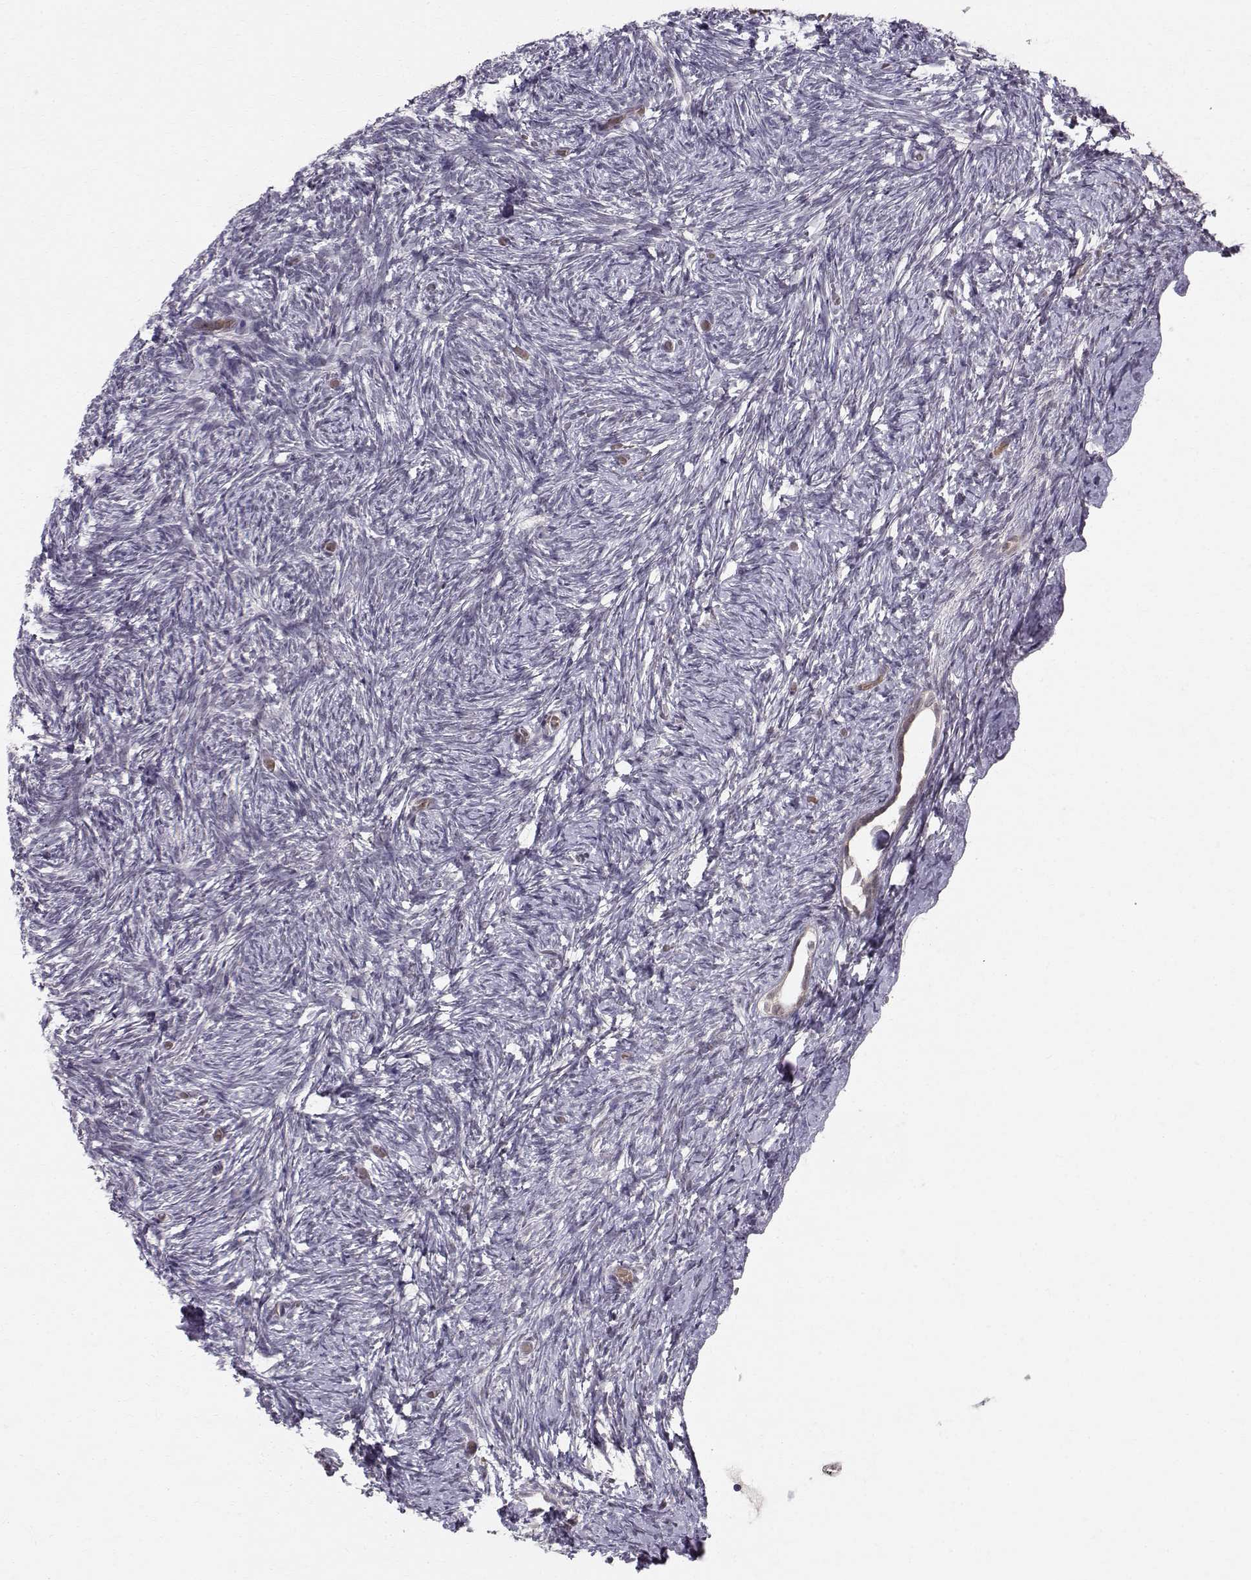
{"staining": {"intensity": "negative", "quantity": "none", "location": "none"}, "tissue": "ovary", "cell_type": "Ovarian stroma cells", "image_type": "normal", "snomed": [{"axis": "morphology", "description": "Normal tissue, NOS"}, {"axis": "topography", "description": "Ovary"}], "caption": "A photomicrograph of ovary stained for a protein displays no brown staining in ovarian stroma cells. The staining is performed using DAB (3,3'-diaminobenzidine) brown chromogen with nuclei counter-stained in using hematoxylin.", "gene": "RPP38", "patient": {"sex": "female", "age": 39}}